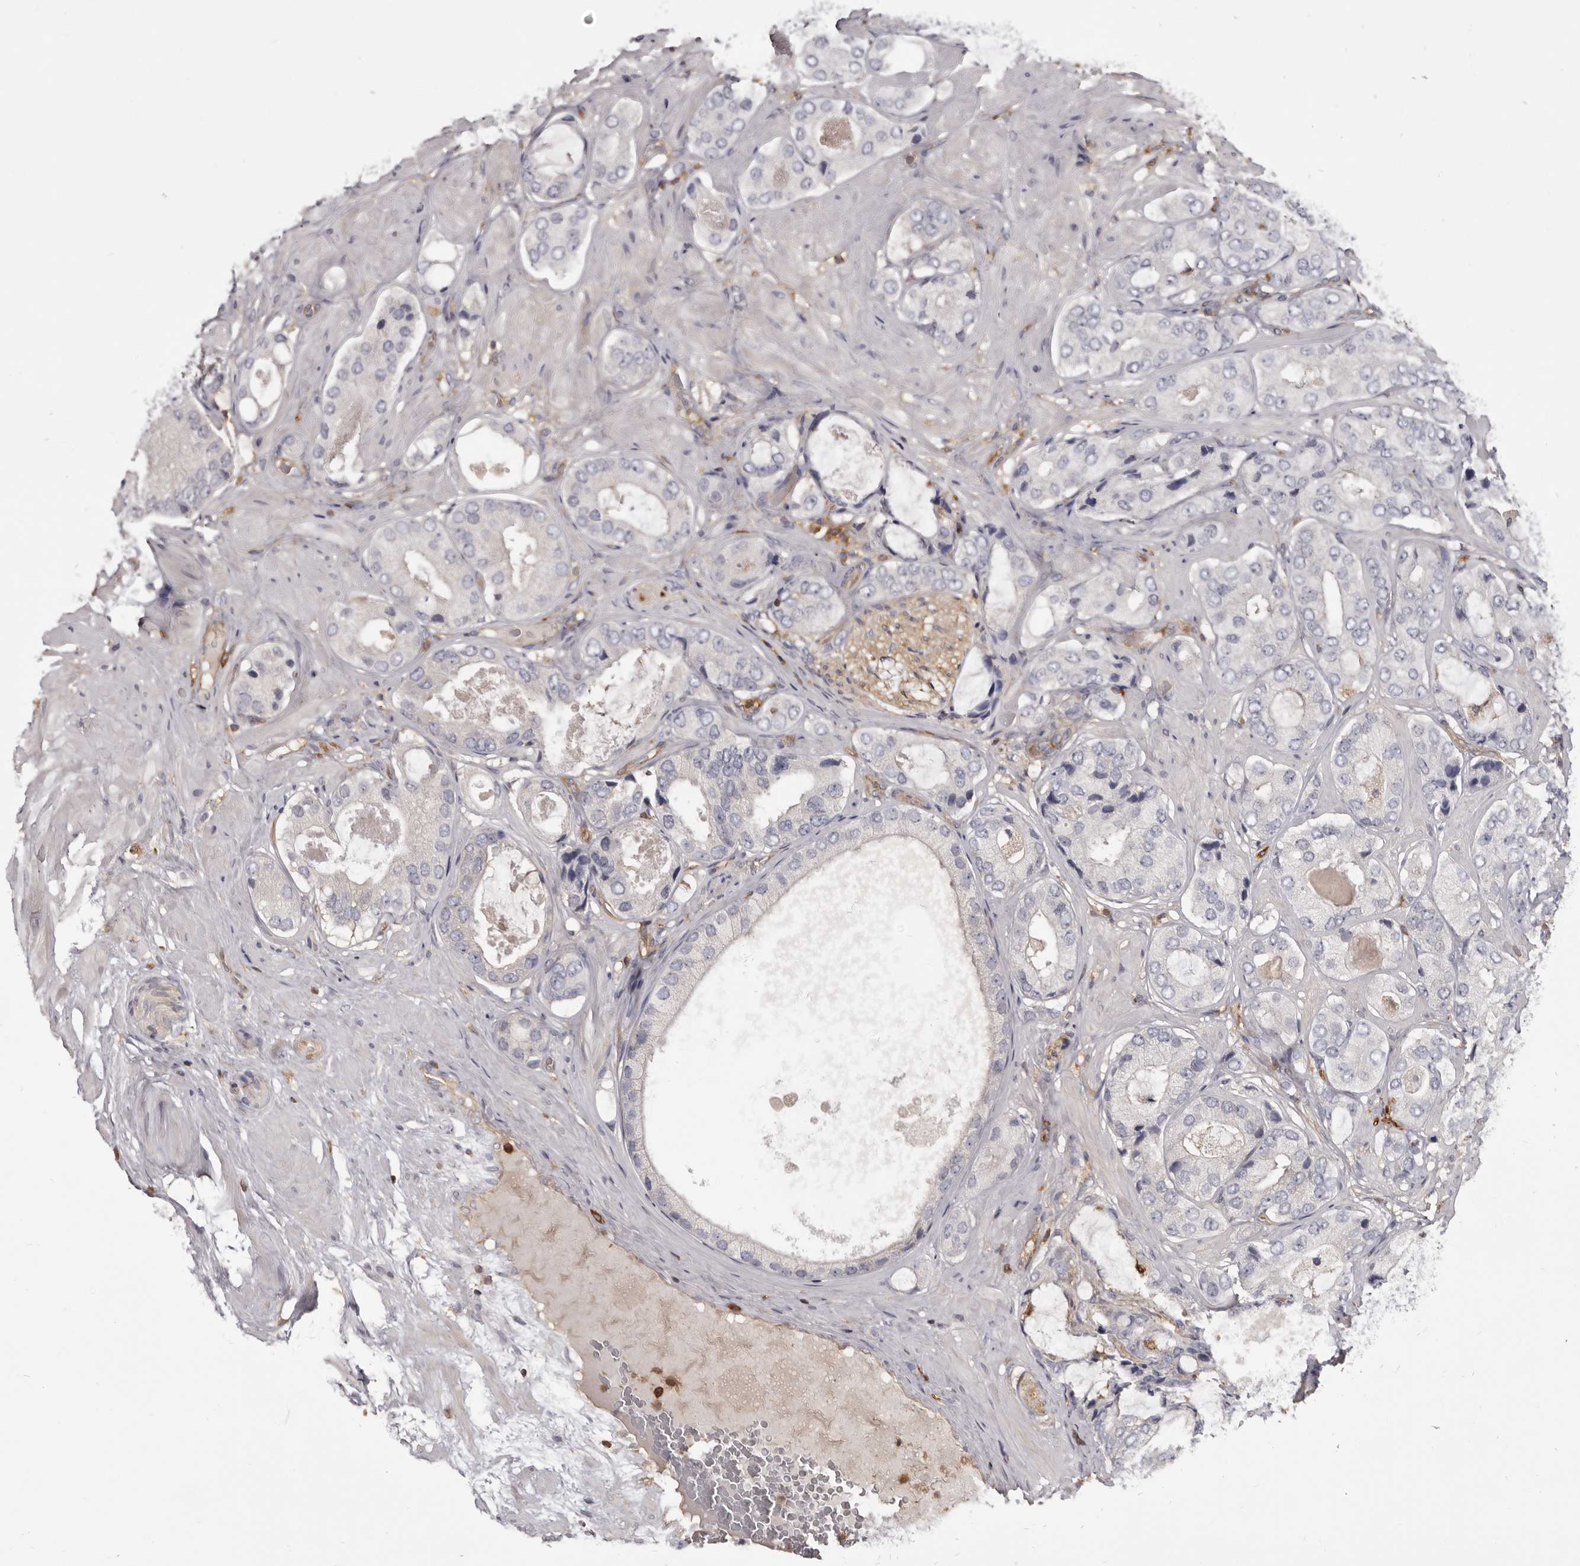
{"staining": {"intensity": "negative", "quantity": "none", "location": "none"}, "tissue": "prostate cancer", "cell_type": "Tumor cells", "image_type": "cancer", "snomed": [{"axis": "morphology", "description": "Adenocarcinoma, High grade"}, {"axis": "topography", "description": "Prostate"}], "caption": "Immunohistochemical staining of prostate adenocarcinoma (high-grade) shows no significant staining in tumor cells. (IHC, brightfield microscopy, high magnification).", "gene": "CBL", "patient": {"sex": "male", "age": 59}}